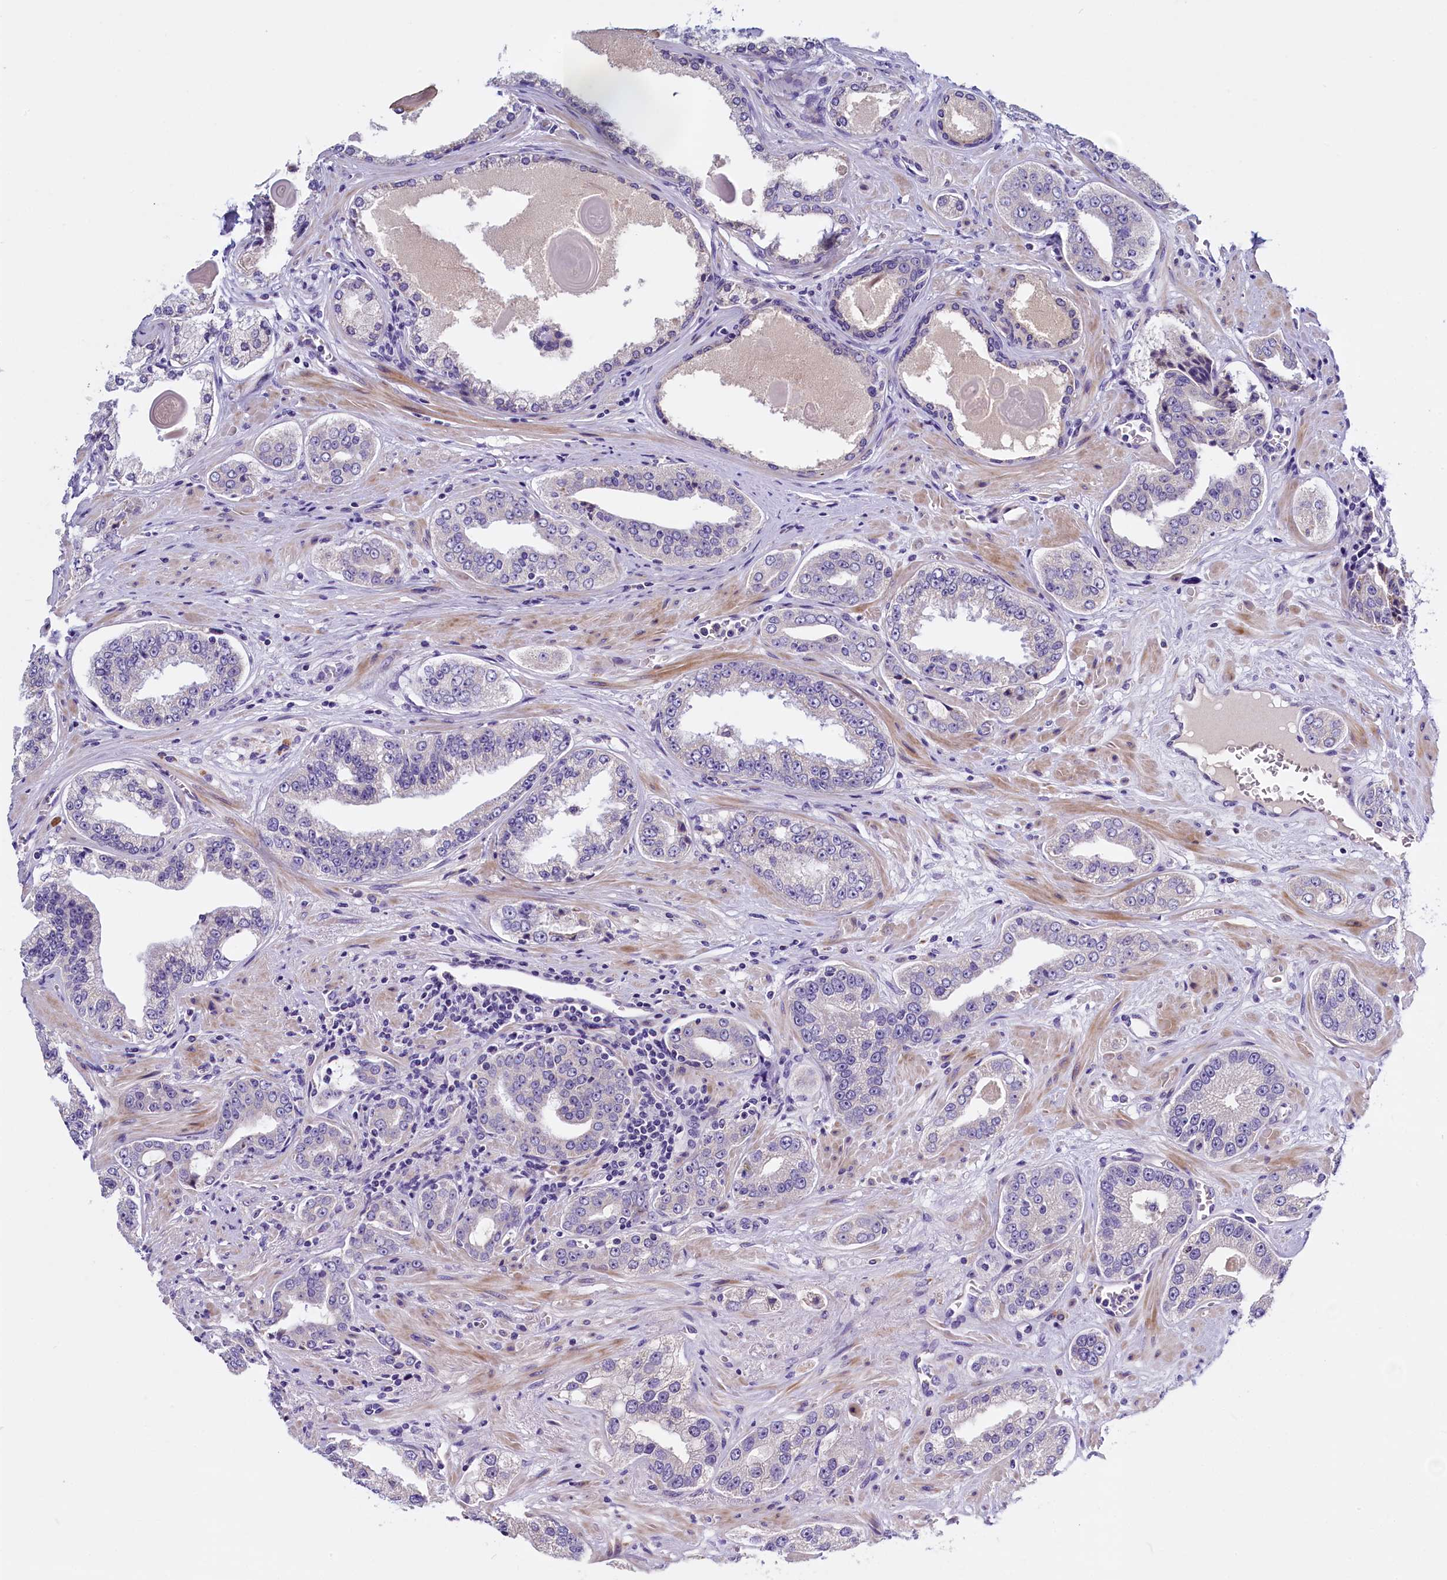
{"staining": {"intensity": "negative", "quantity": "none", "location": "none"}, "tissue": "prostate cancer", "cell_type": "Tumor cells", "image_type": "cancer", "snomed": [{"axis": "morphology", "description": "Adenocarcinoma, High grade"}, {"axis": "topography", "description": "Prostate"}], "caption": "The IHC histopathology image has no significant expression in tumor cells of prostate cancer tissue.", "gene": "RTTN", "patient": {"sex": "male", "age": 71}}